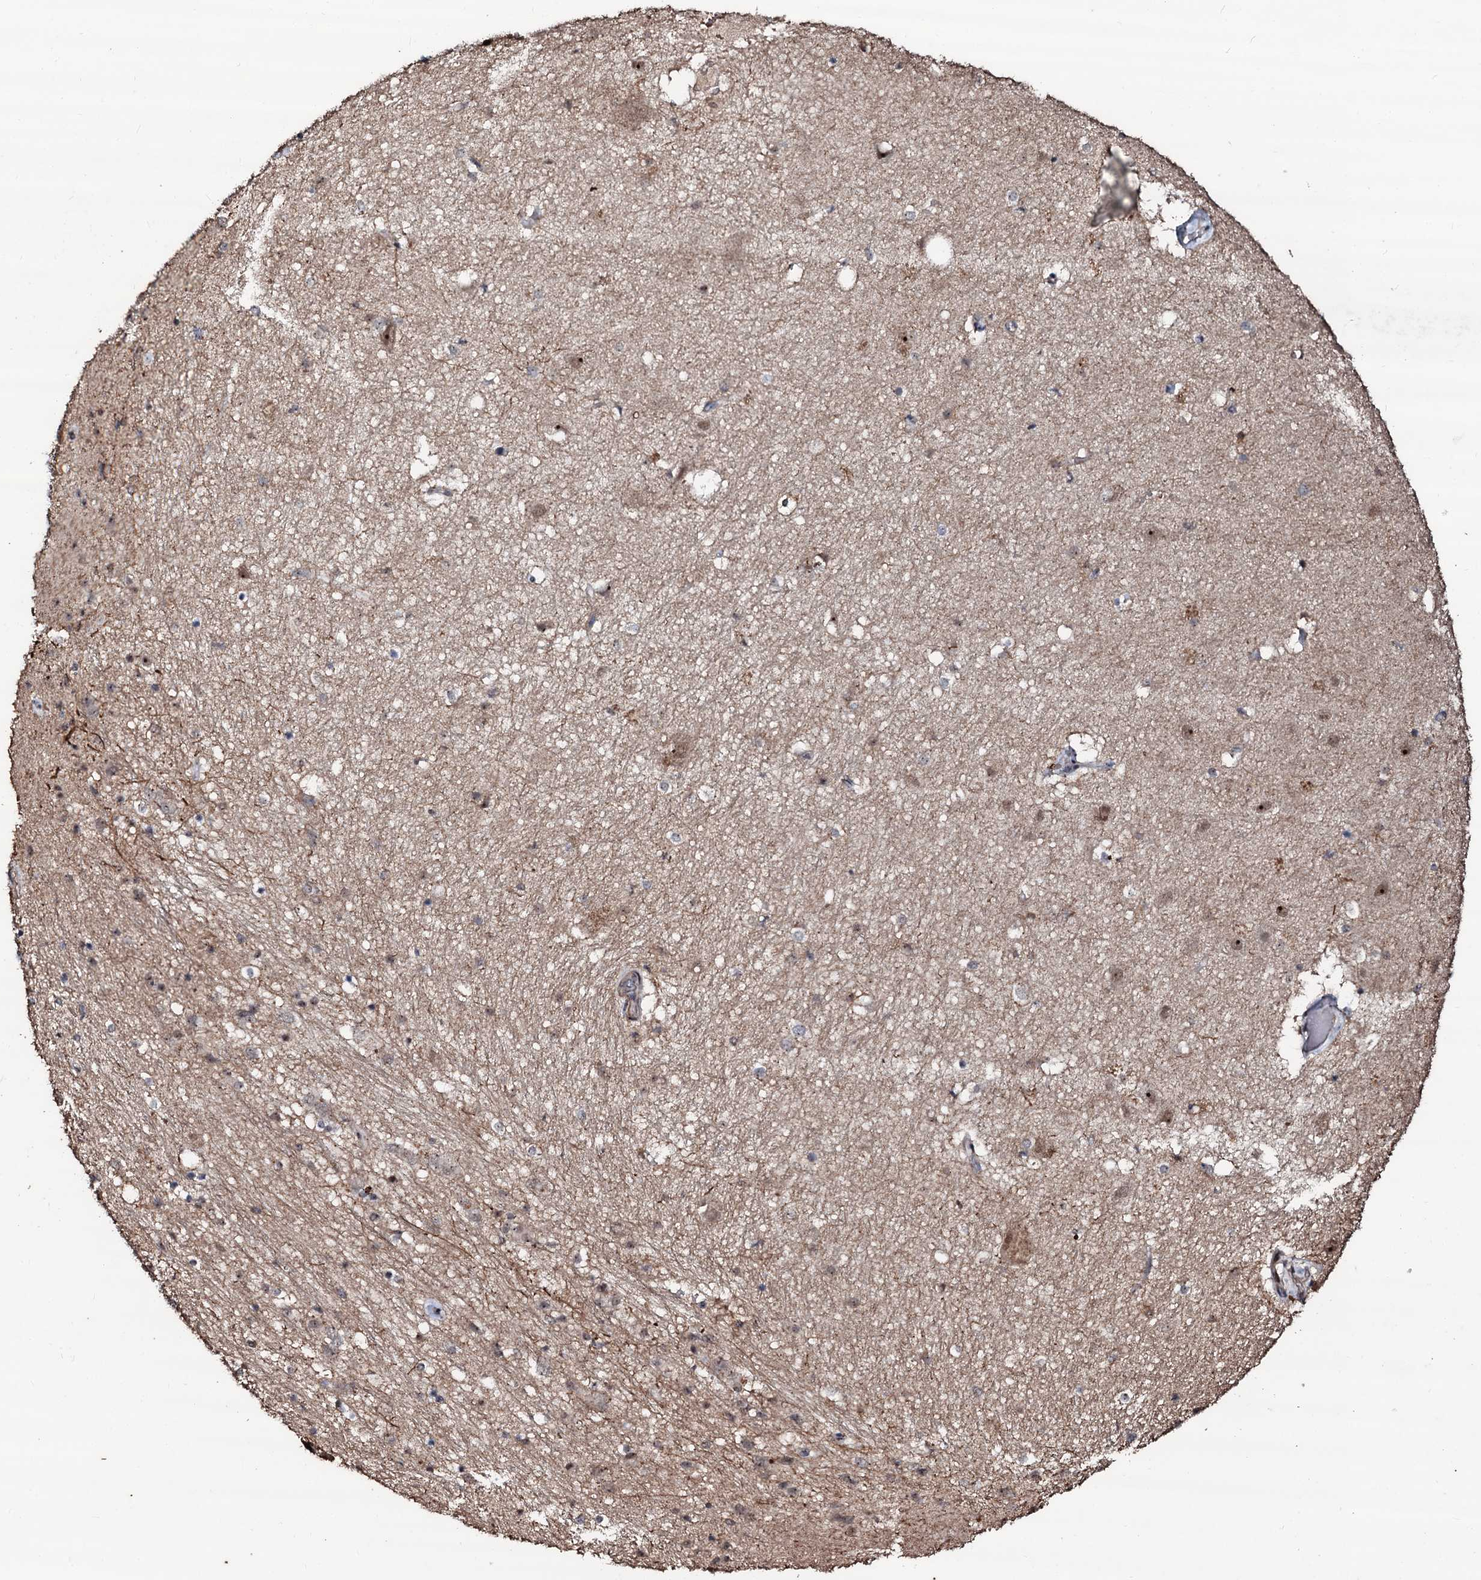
{"staining": {"intensity": "weak", "quantity": "<25%", "location": "cytoplasmic/membranous,nuclear"}, "tissue": "hippocampus", "cell_type": "Glial cells", "image_type": "normal", "snomed": [{"axis": "morphology", "description": "Normal tissue, NOS"}, {"axis": "topography", "description": "Hippocampus"}], "caption": "Hippocampus stained for a protein using IHC reveals no positivity glial cells.", "gene": "SUPT7L", "patient": {"sex": "female", "age": 52}}